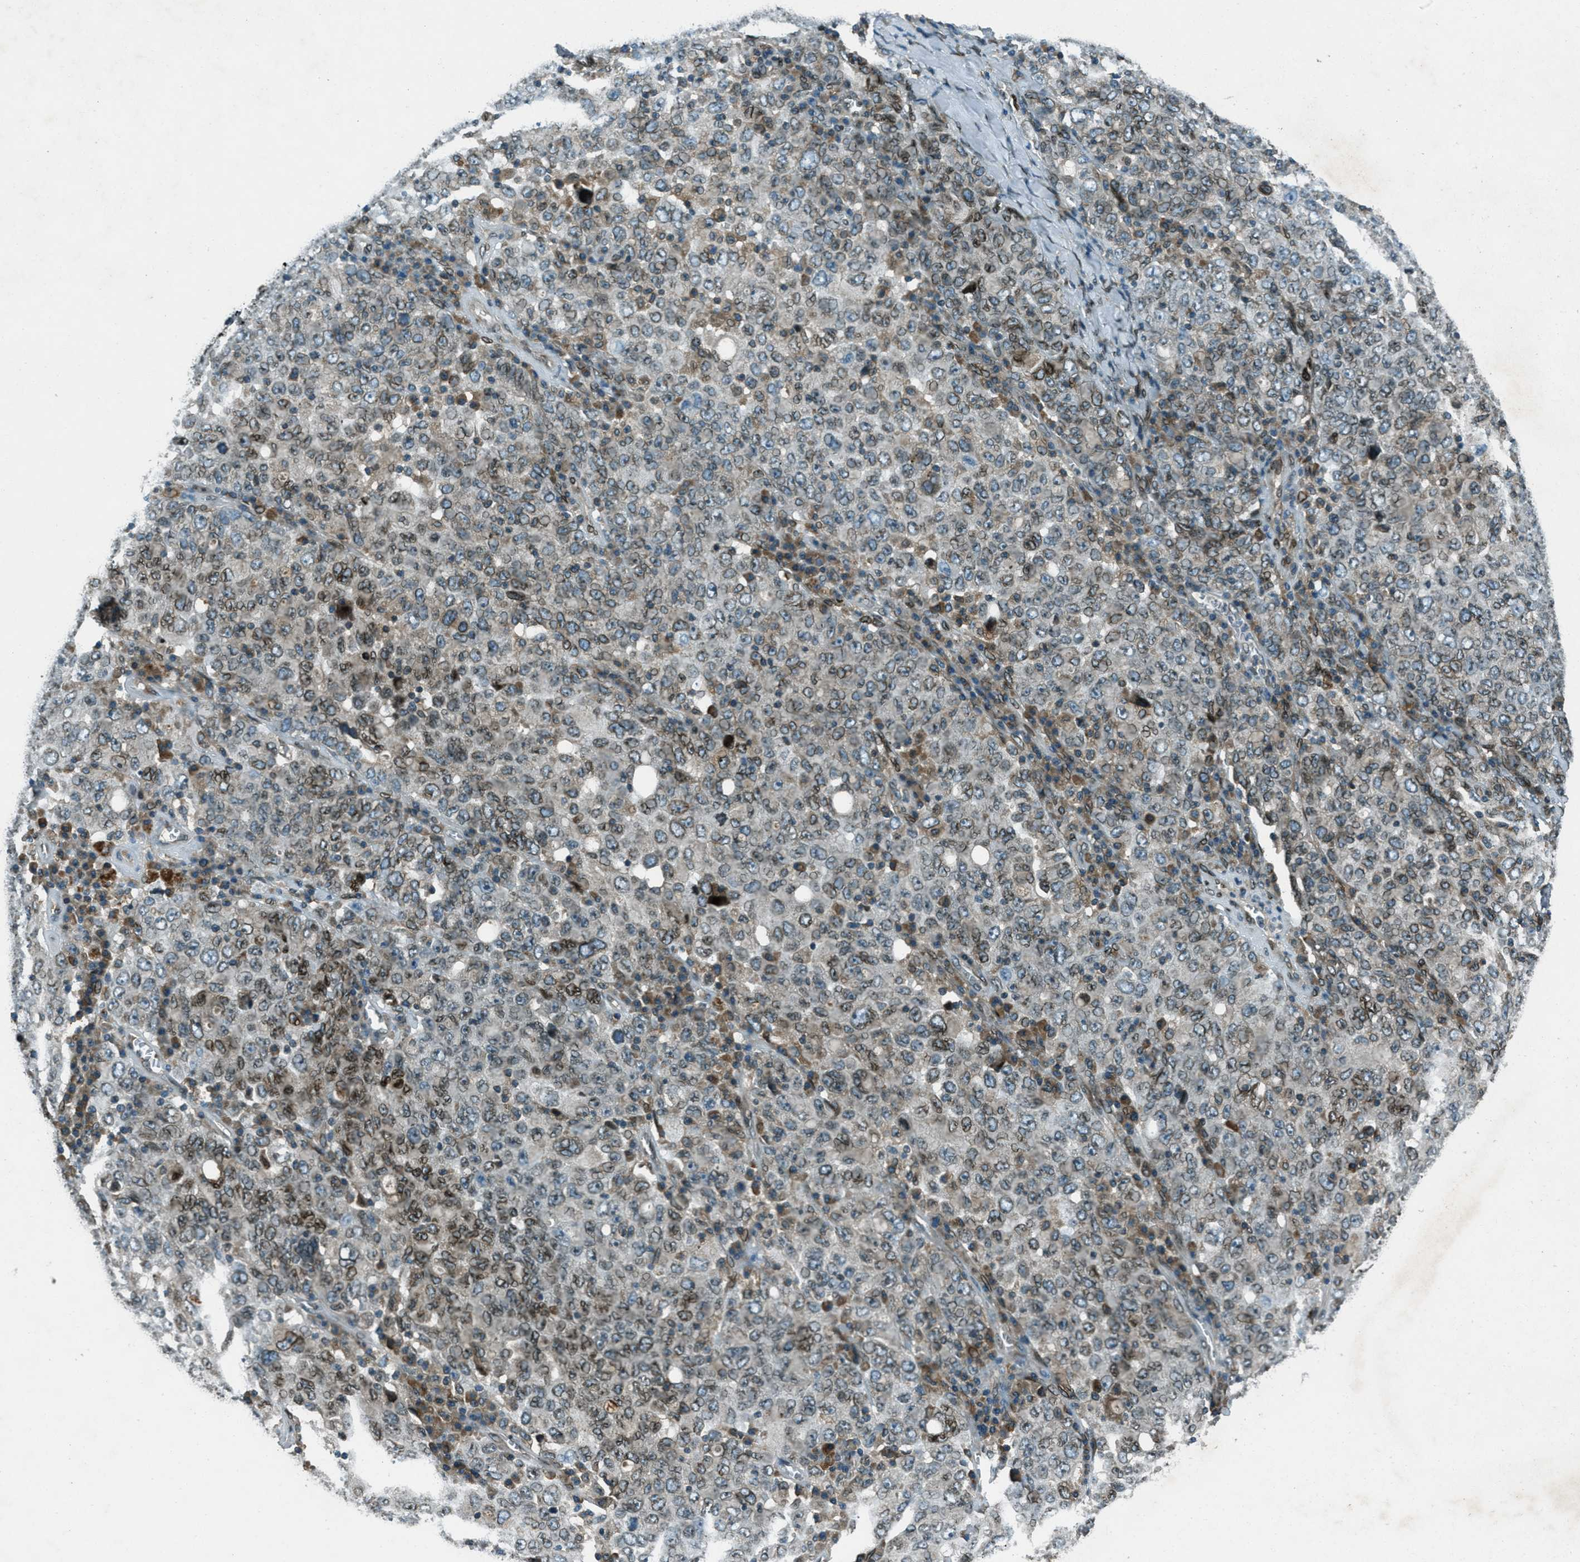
{"staining": {"intensity": "moderate", "quantity": "25%-75%", "location": "cytoplasmic/membranous,nuclear"}, "tissue": "ovarian cancer", "cell_type": "Tumor cells", "image_type": "cancer", "snomed": [{"axis": "morphology", "description": "Carcinoma, endometroid"}, {"axis": "topography", "description": "Ovary"}], "caption": "Immunohistochemical staining of ovarian cancer displays medium levels of moderate cytoplasmic/membranous and nuclear protein staining in about 25%-75% of tumor cells.", "gene": "LEMD2", "patient": {"sex": "female", "age": 62}}